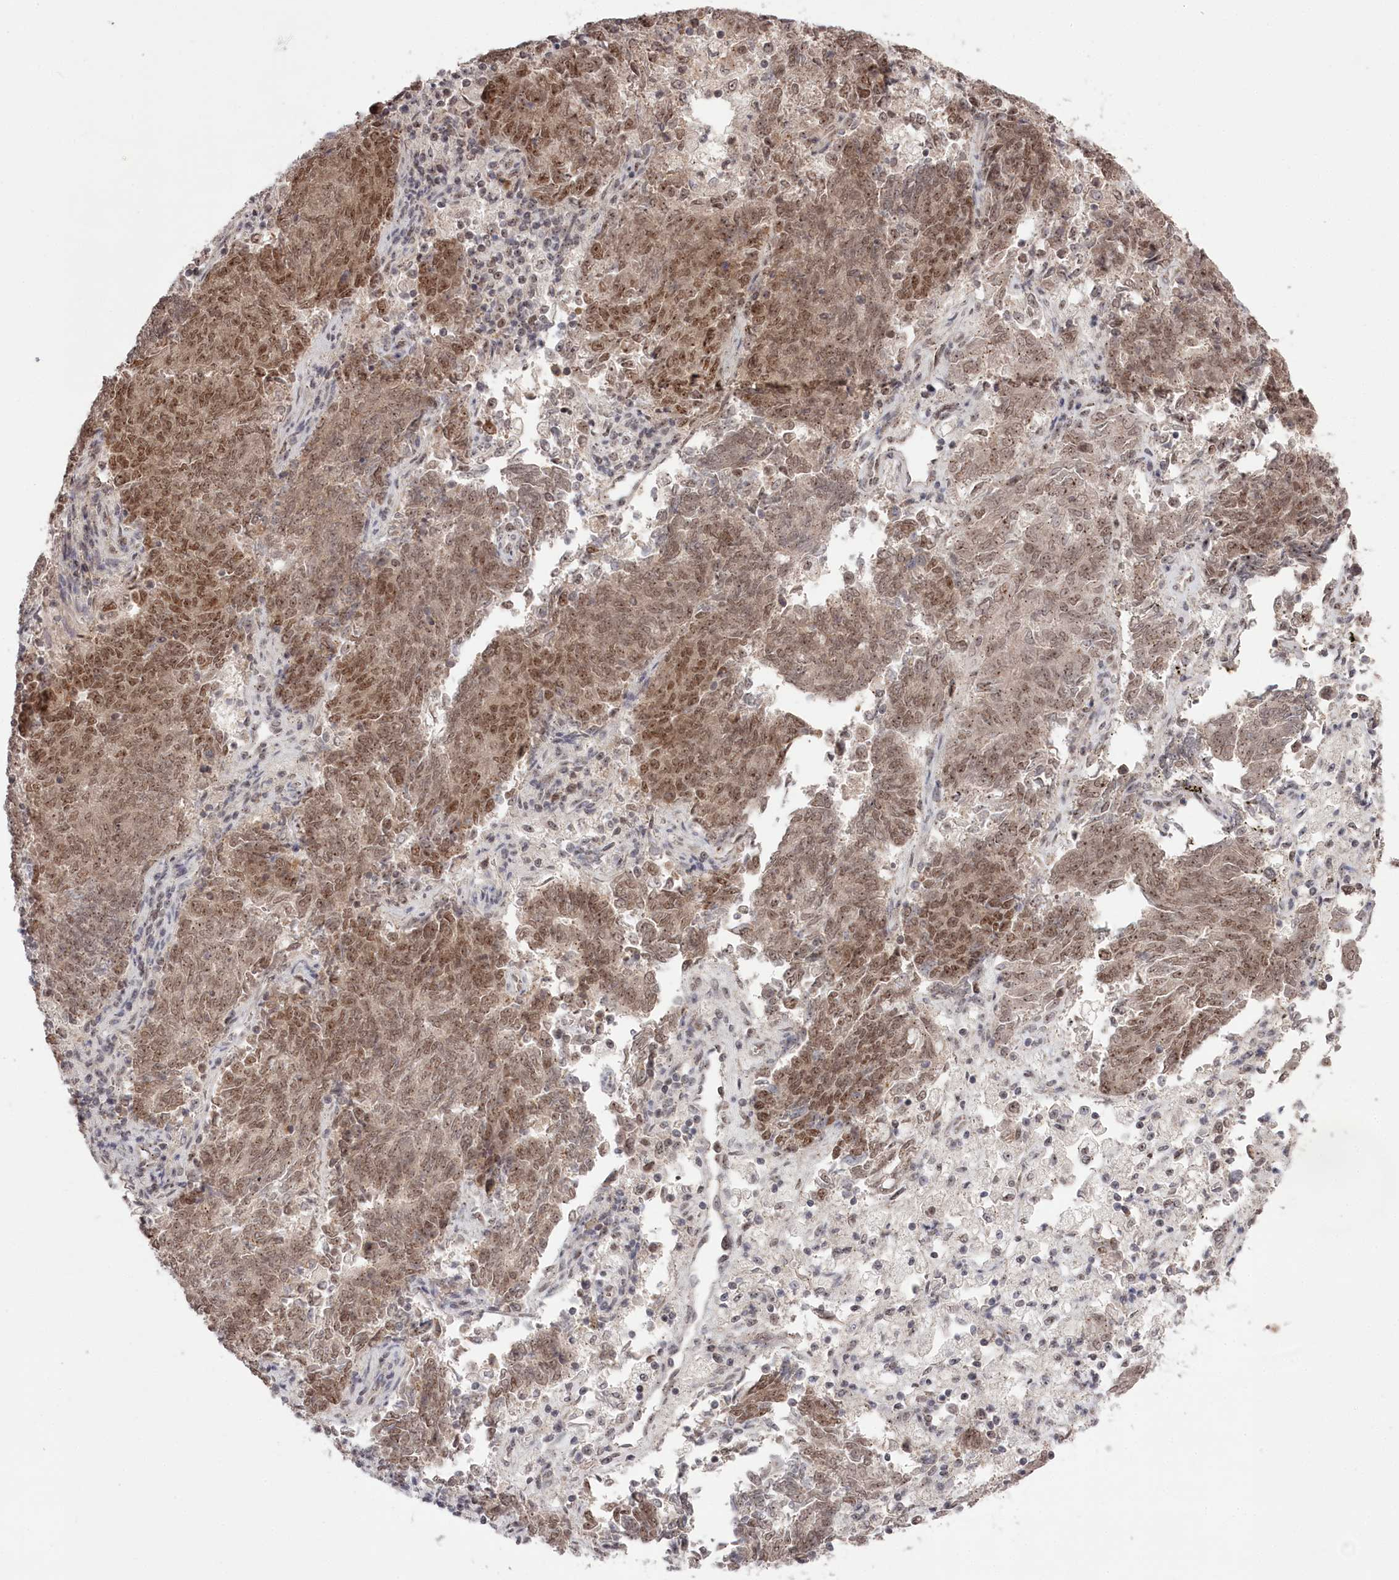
{"staining": {"intensity": "moderate", "quantity": ">75%", "location": "cytoplasmic/membranous,nuclear"}, "tissue": "endometrial cancer", "cell_type": "Tumor cells", "image_type": "cancer", "snomed": [{"axis": "morphology", "description": "Adenocarcinoma, NOS"}, {"axis": "topography", "description": "Endometrium"}], "caption": "Immunohistochemical staining of human endometrial adenocarcinoma reveals medium levels of moderate cytoplasmic/membranous and nuclear protein positivity in approximately >75% of tumor cells.", "gene": "EXOSC1", "patient": {"sex": "female", "age": 80}}